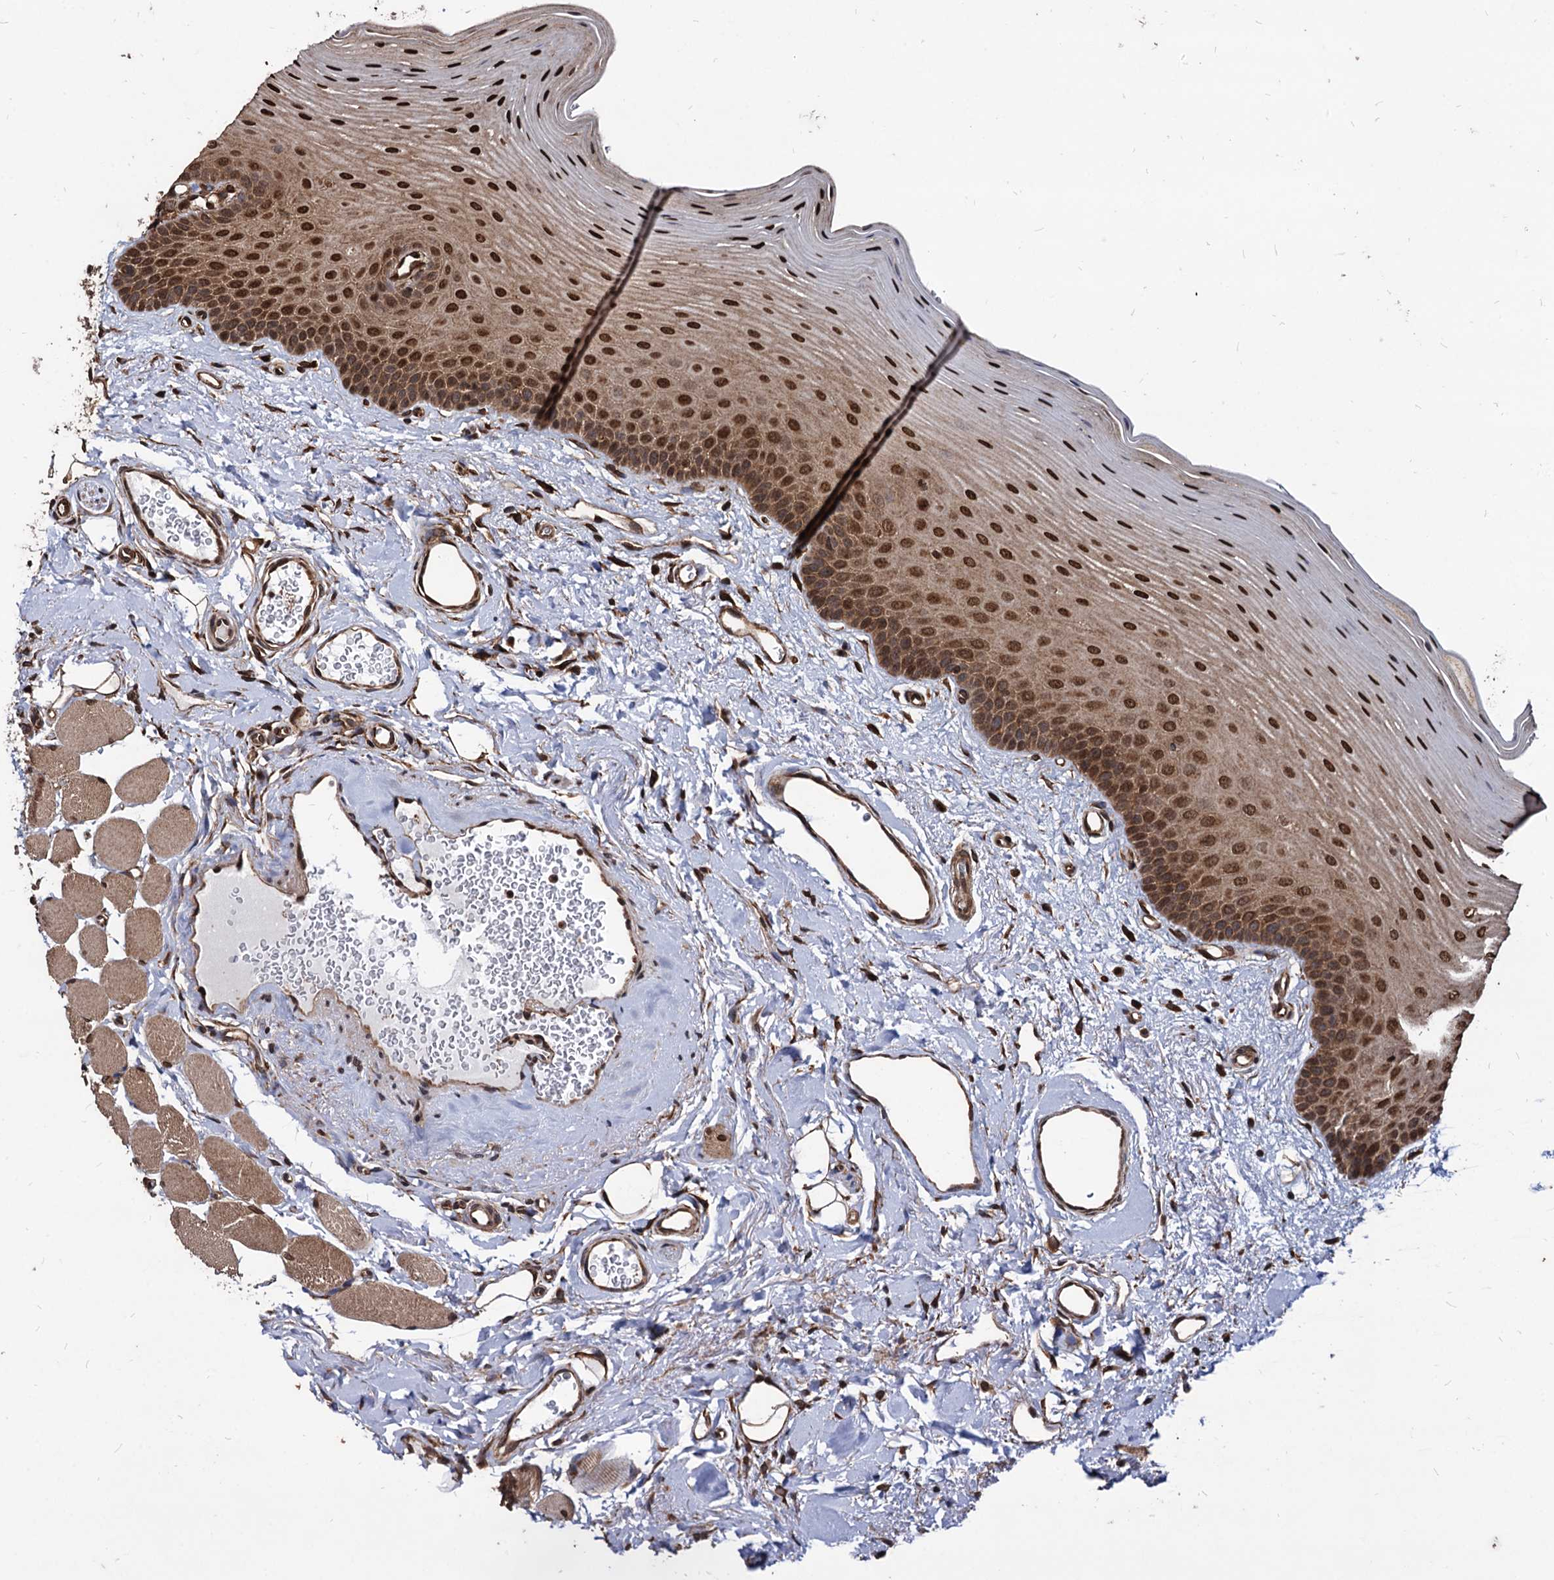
{"staining": {"intensity": "strong", "quantity": ">75%", "location": "nuclear"}, "tissue": "oral mucosa", "cell_type": "Squamous epithelial cells", "image_type": "normal", "snomed": [{"axis": "morphology", "description": "Normal tissue, NOS"}, {"axis": "topography", "description": "Oral tissue"}], "caption": "This histopathology image exhibits IHC staining of benign human oral mucosa, with high strong nuclear staining in approximately >75% of squamous epithelial cells.", "gene": "ANKRD12", "patient": {"sex": "male", "age": 68}}